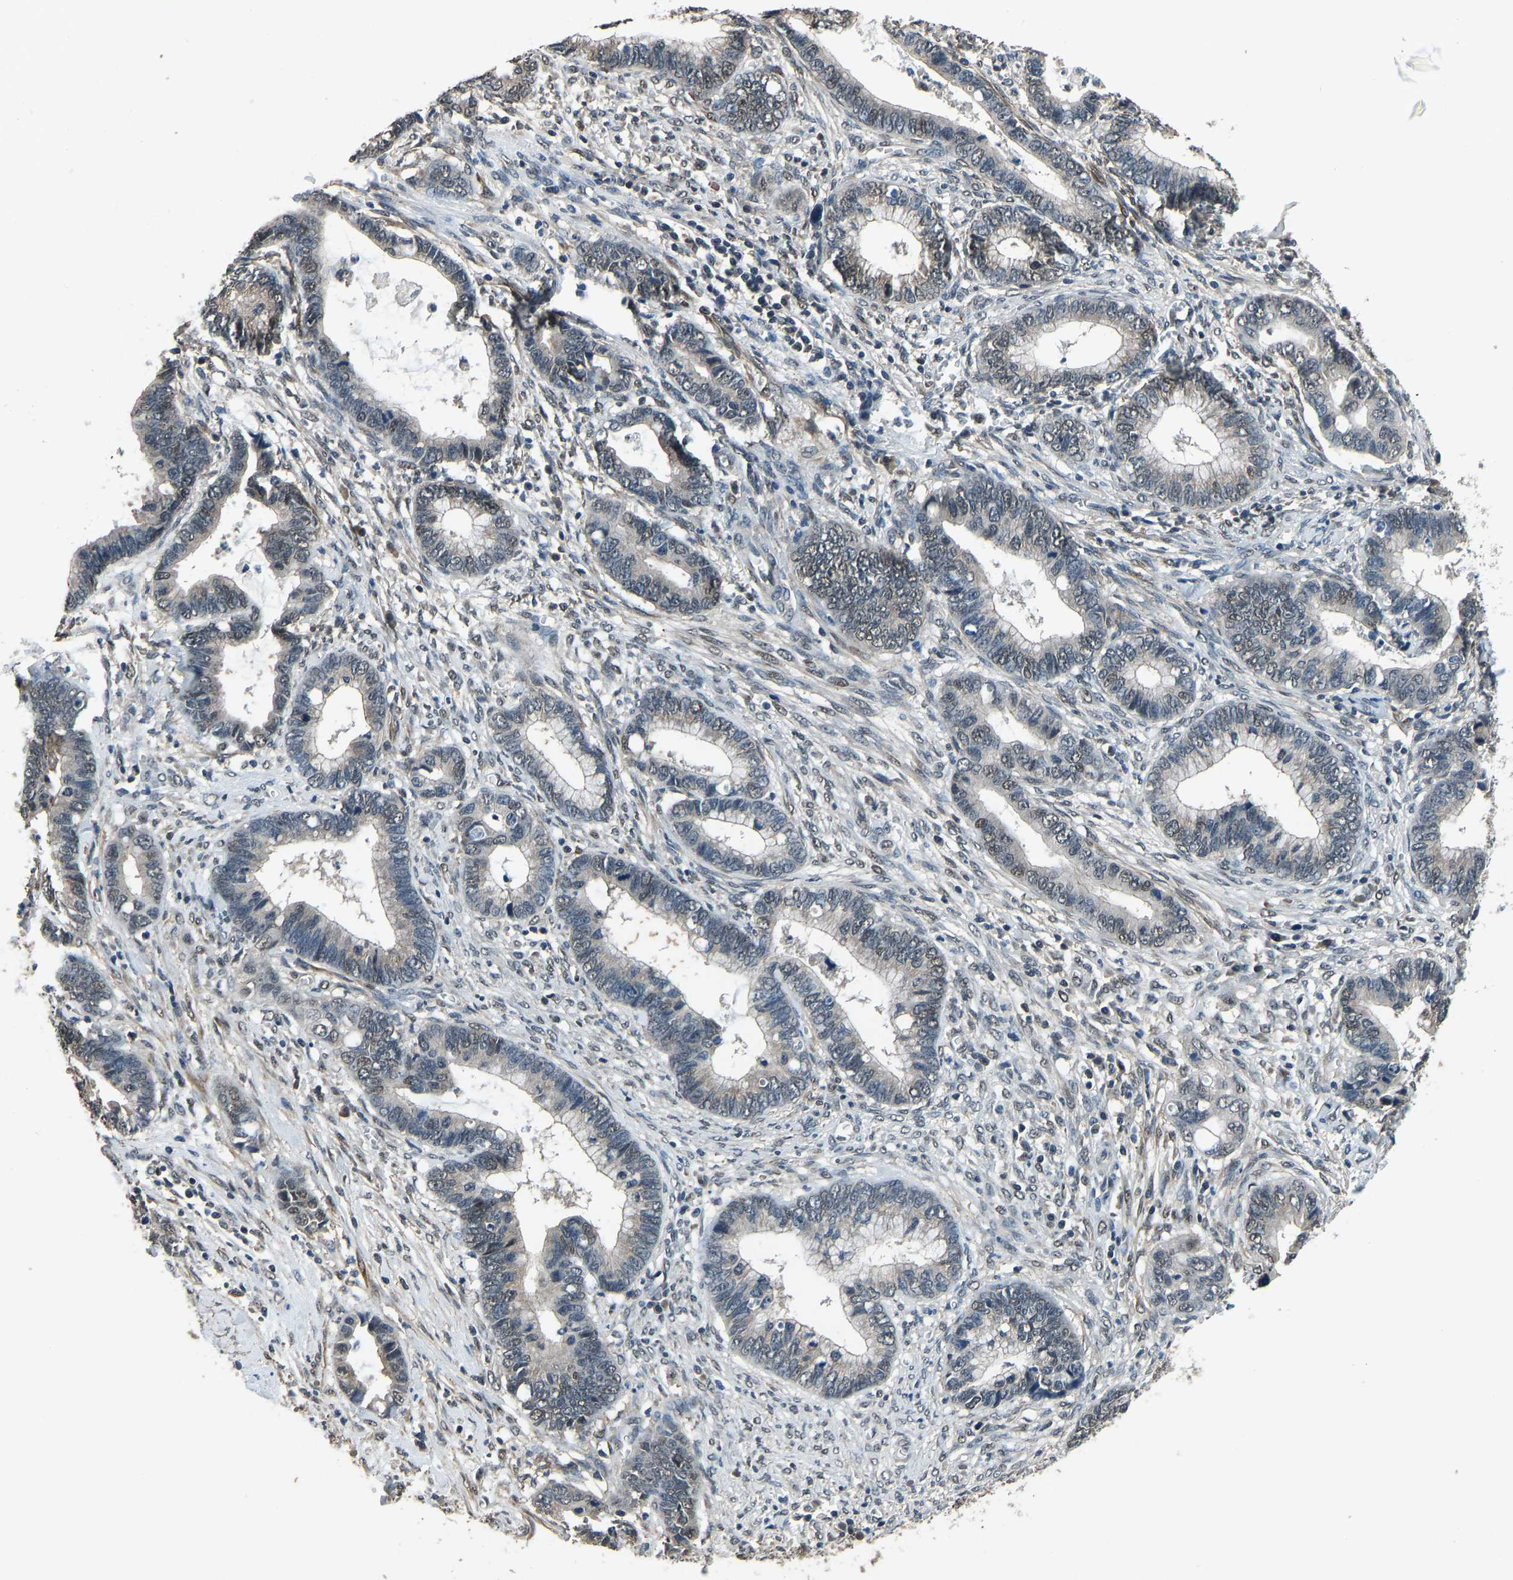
{"staining": {"intensity": "weak", "quantity": "<25%", "location": "nuclear"}, "tissue": "cervical cancer", "cell_type": "Tumor cells", "image_type": "cancer", "snomed": [{"axis": "morphology", "description": "Adenocarcinoma, NOS"}, {"axis": "topography", "description": "Cervix"}], "caption": "A histopathology image of human cervical cancer is negative for staining in tumor cells.", "gene": "TOX4", "patient": {"sex": "female", "age": 44}}